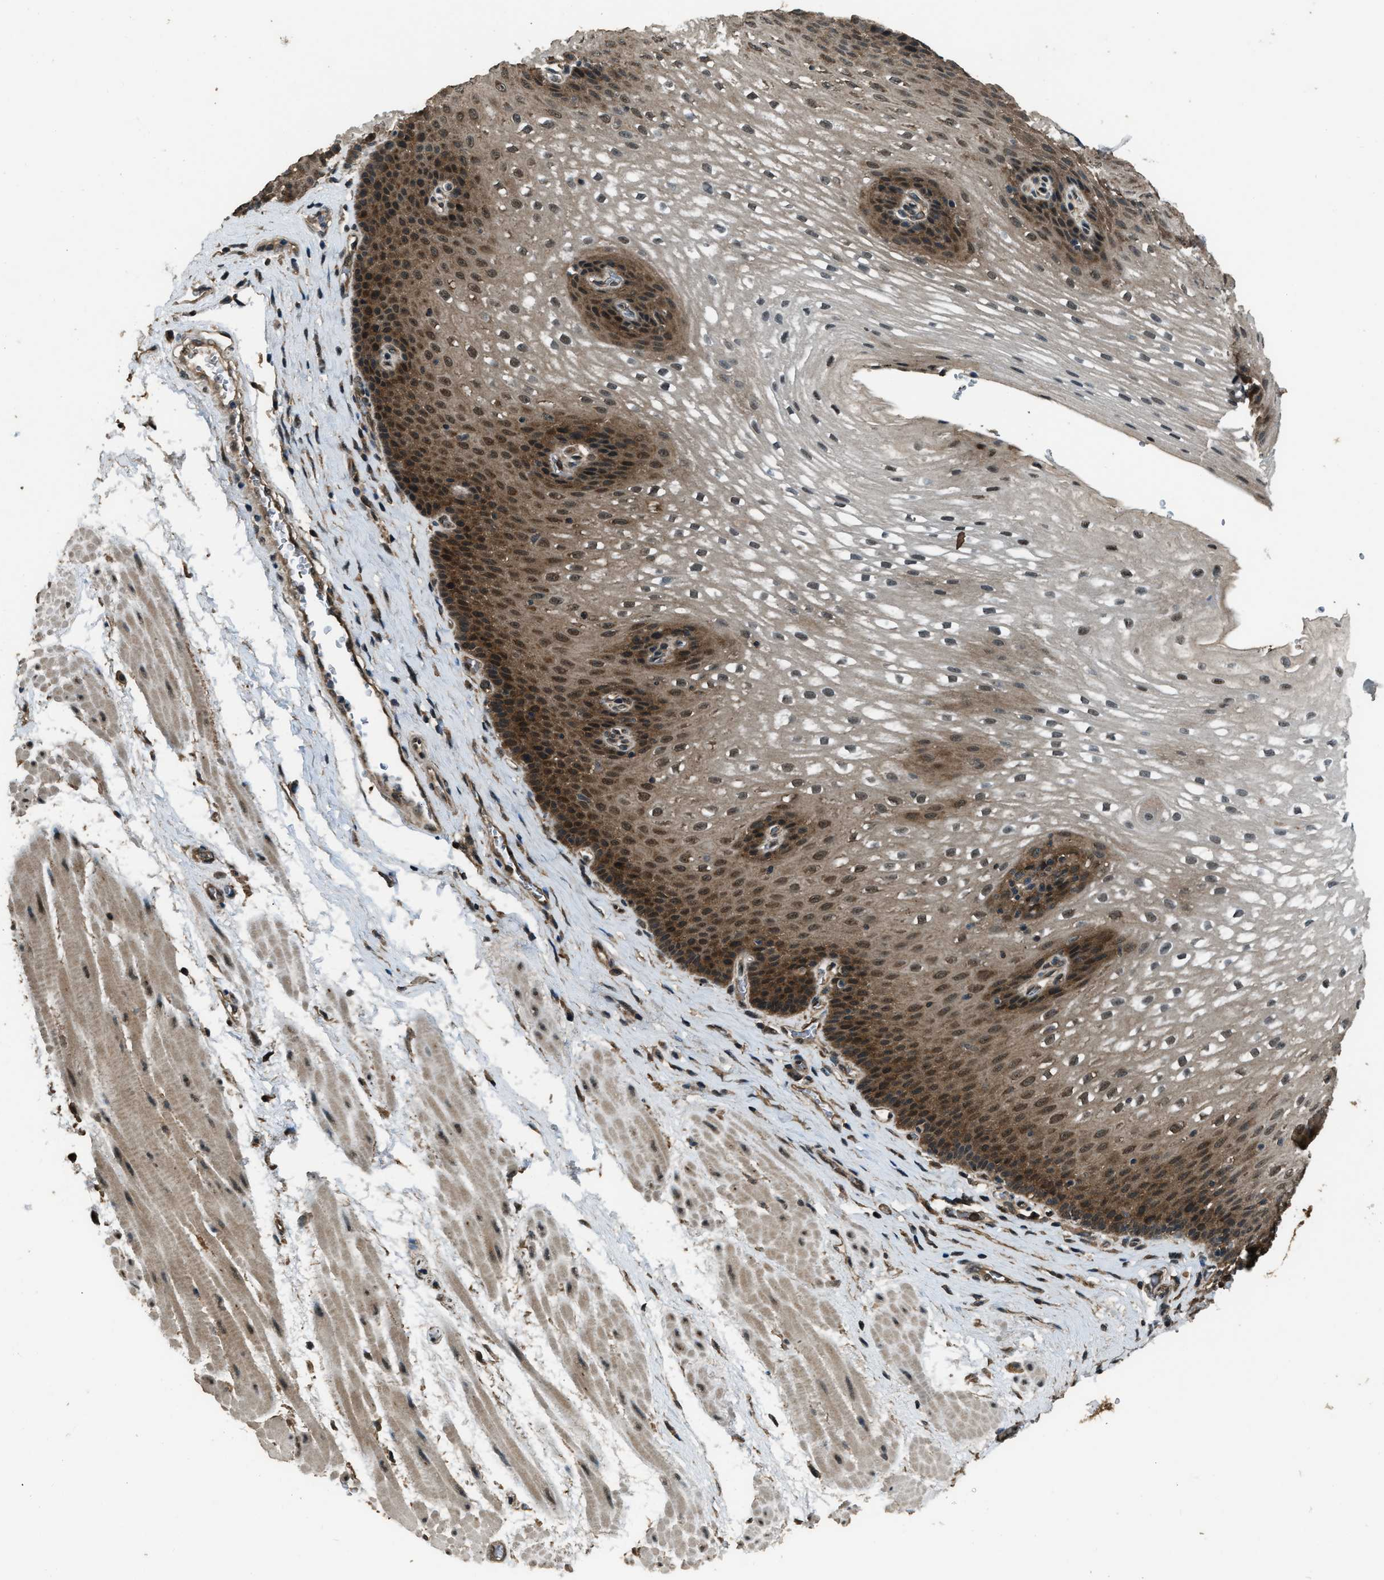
{"staining": {"intensity": "strong", "quantity": ">75%", "location": "cytoplasmic/membranous,nuclear"}, "tissue": "esophagus", "cell_type": "Squamous epithelial cells", "image_type": "normal", "snomed": [{"axis": "morphology", "description": "Normal tissue, NOS"}, {"axis": "topography", "description": "Esophagus"}], "caption": "Strong cytoplasmic/membranous,nuclear protein positivity is seen in about >75% of squamous epithelial cells in esophagus.", "gene": "NUDCD3", "patient": {"sex": "male", "age": 48}}